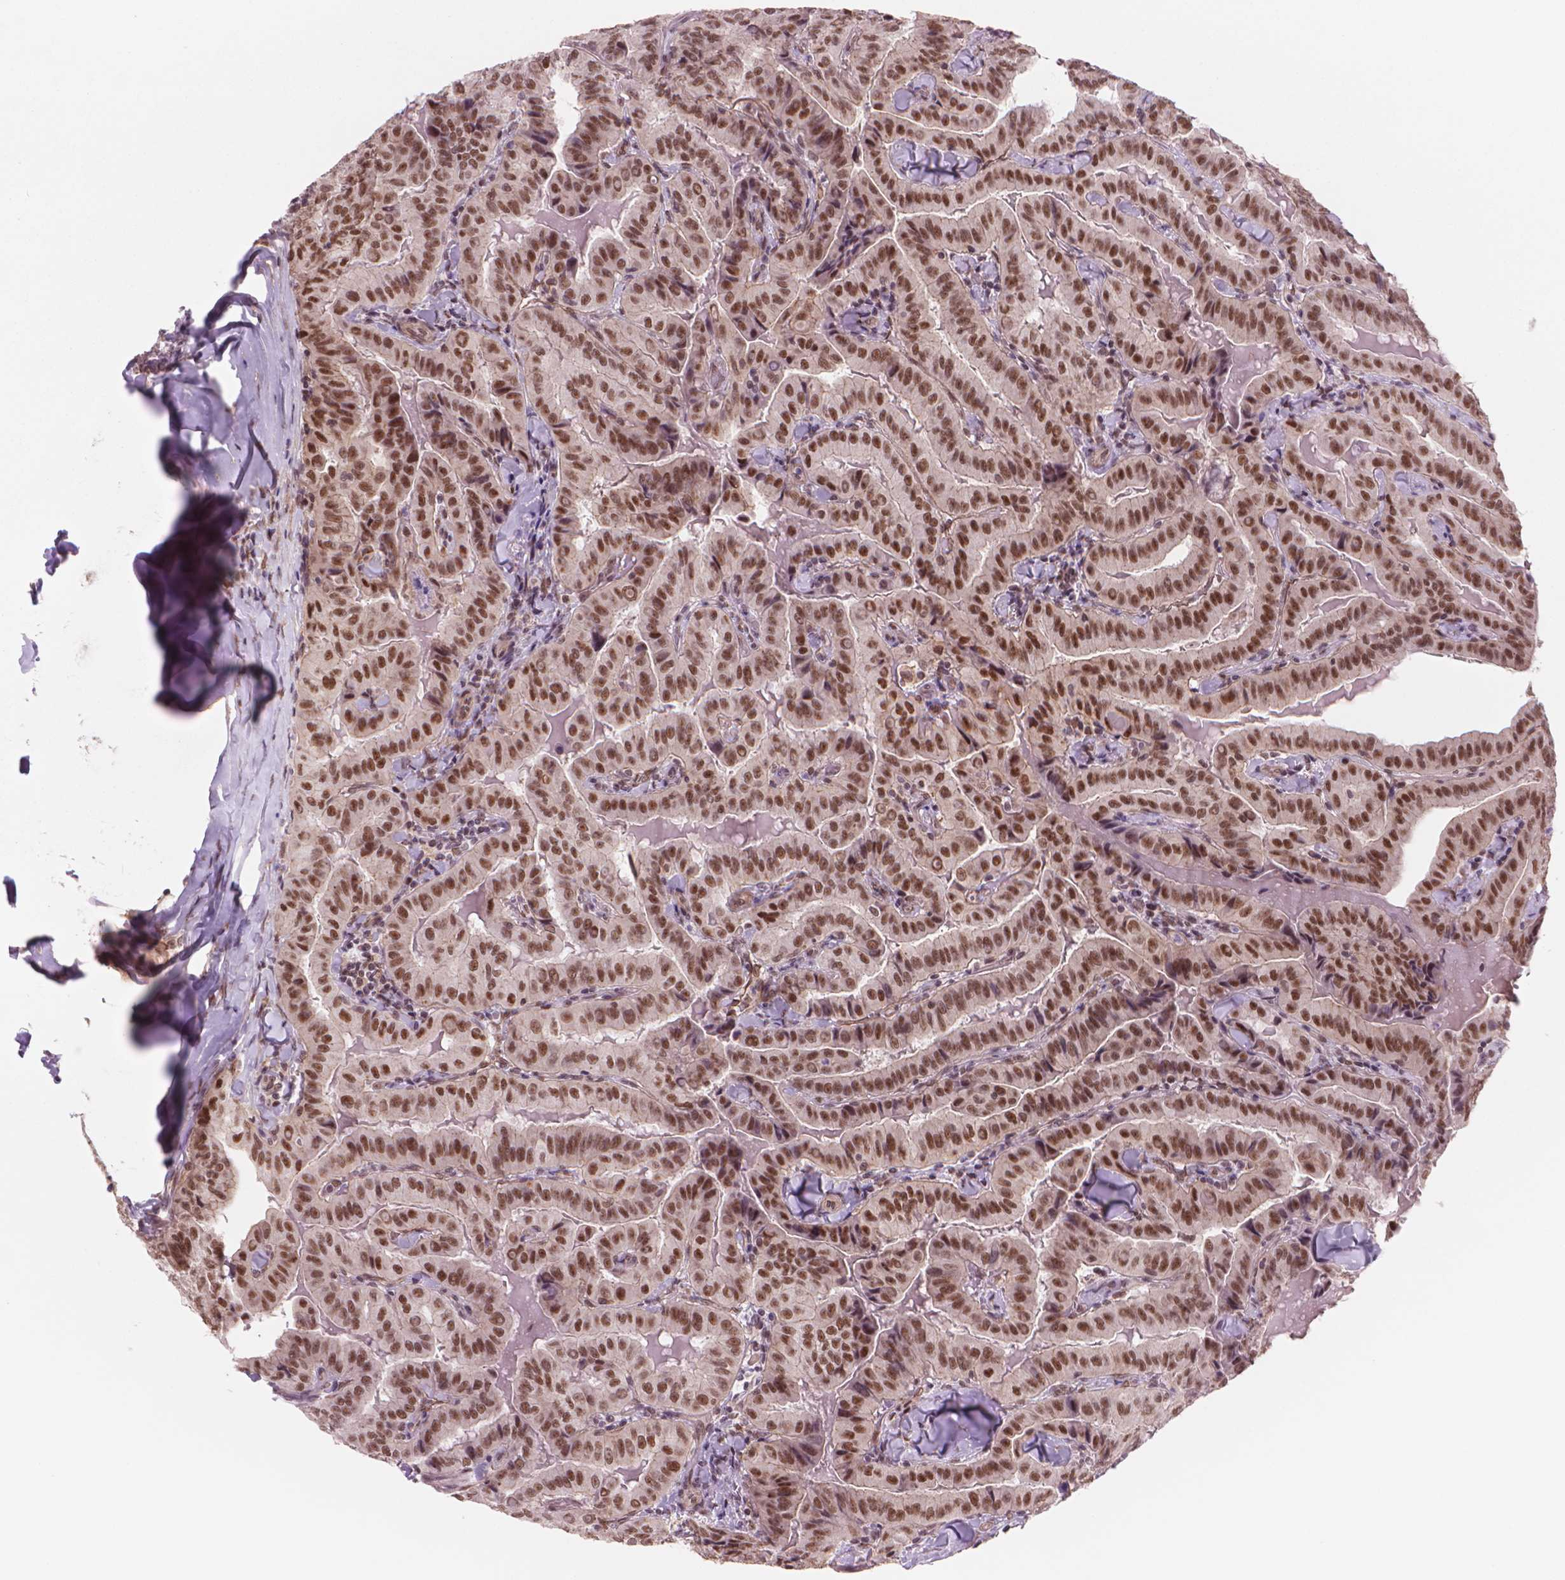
{"staining": {"intensity": "strong", "quantity": ">75%", "location": "nuclear"}, "tissue": "thyroid cancer", "cell_type": "Tumor cells", "image_type": "cancer", "snomed": [{"axis": "morphology", "description": "Papillary adenocarcinoma, NOS"}, {"axis": "topography", "description": "Thyroid gland"}], "caption": "Brown immunohistochemical staining in thyroid papillary adenocarcinoma reveals strong nuclear expression in about >75% of tumor cells.", "gene": "POLR3D", "patient": {"sex": "female", "age": 68}}